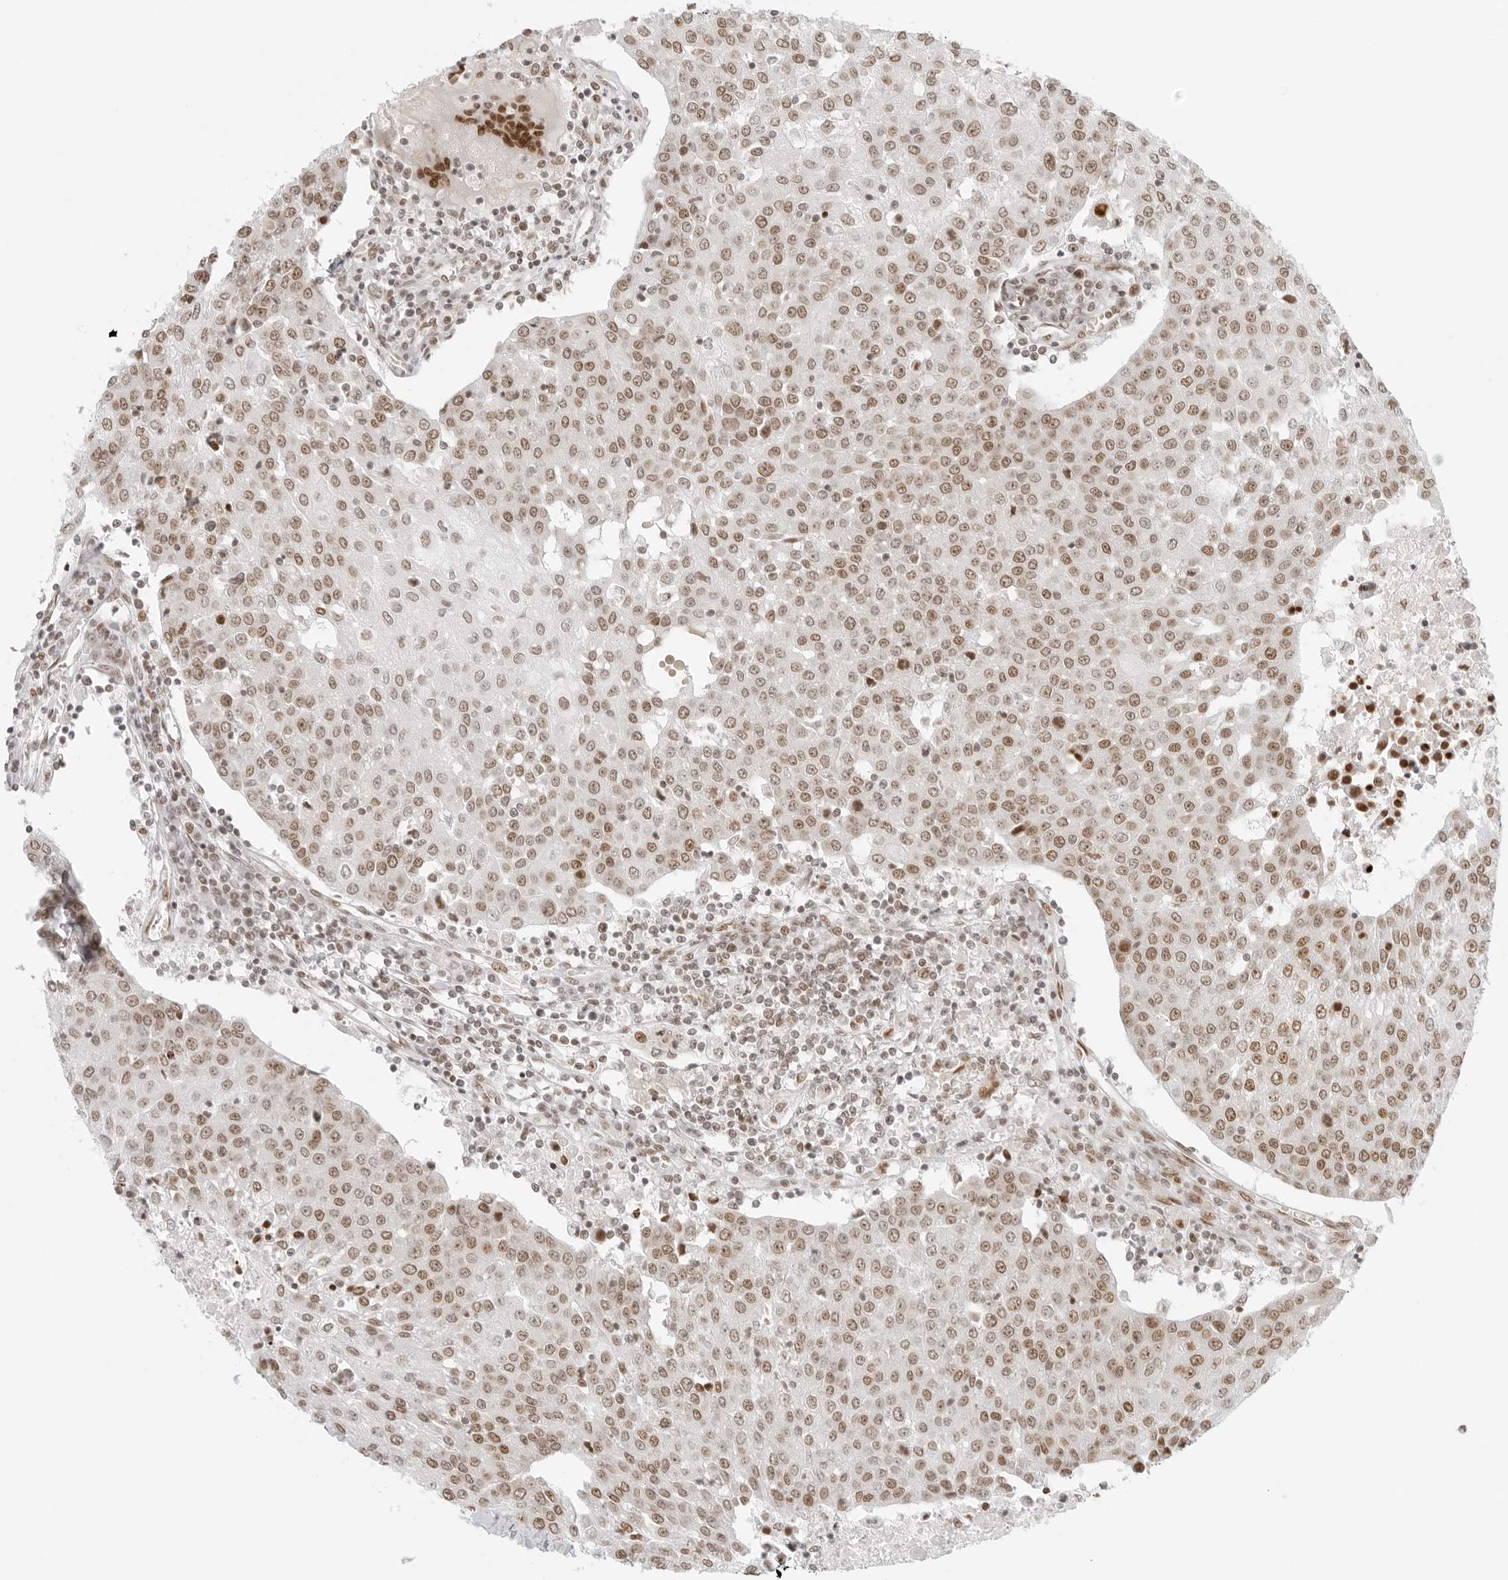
{"staining": {"intensity": "weak", "quantity": ">75%", "location": "nuclear"}, "tissue": "urothelial cancer", "cell_type": "Tumor cells", "image_type": "cancer", "snomed": [{"axis": "morphology", "description": "Urothelial carcinoma, High grade"}, {"axis": "topography", "description": "Urinary bladder"}], "caption": "A brown stain highlights weak nuclear staining of a protein in urothelial cancer tumor cells.", "gene": "RCC1", "patient": {"sex": "female", "age": 85}}